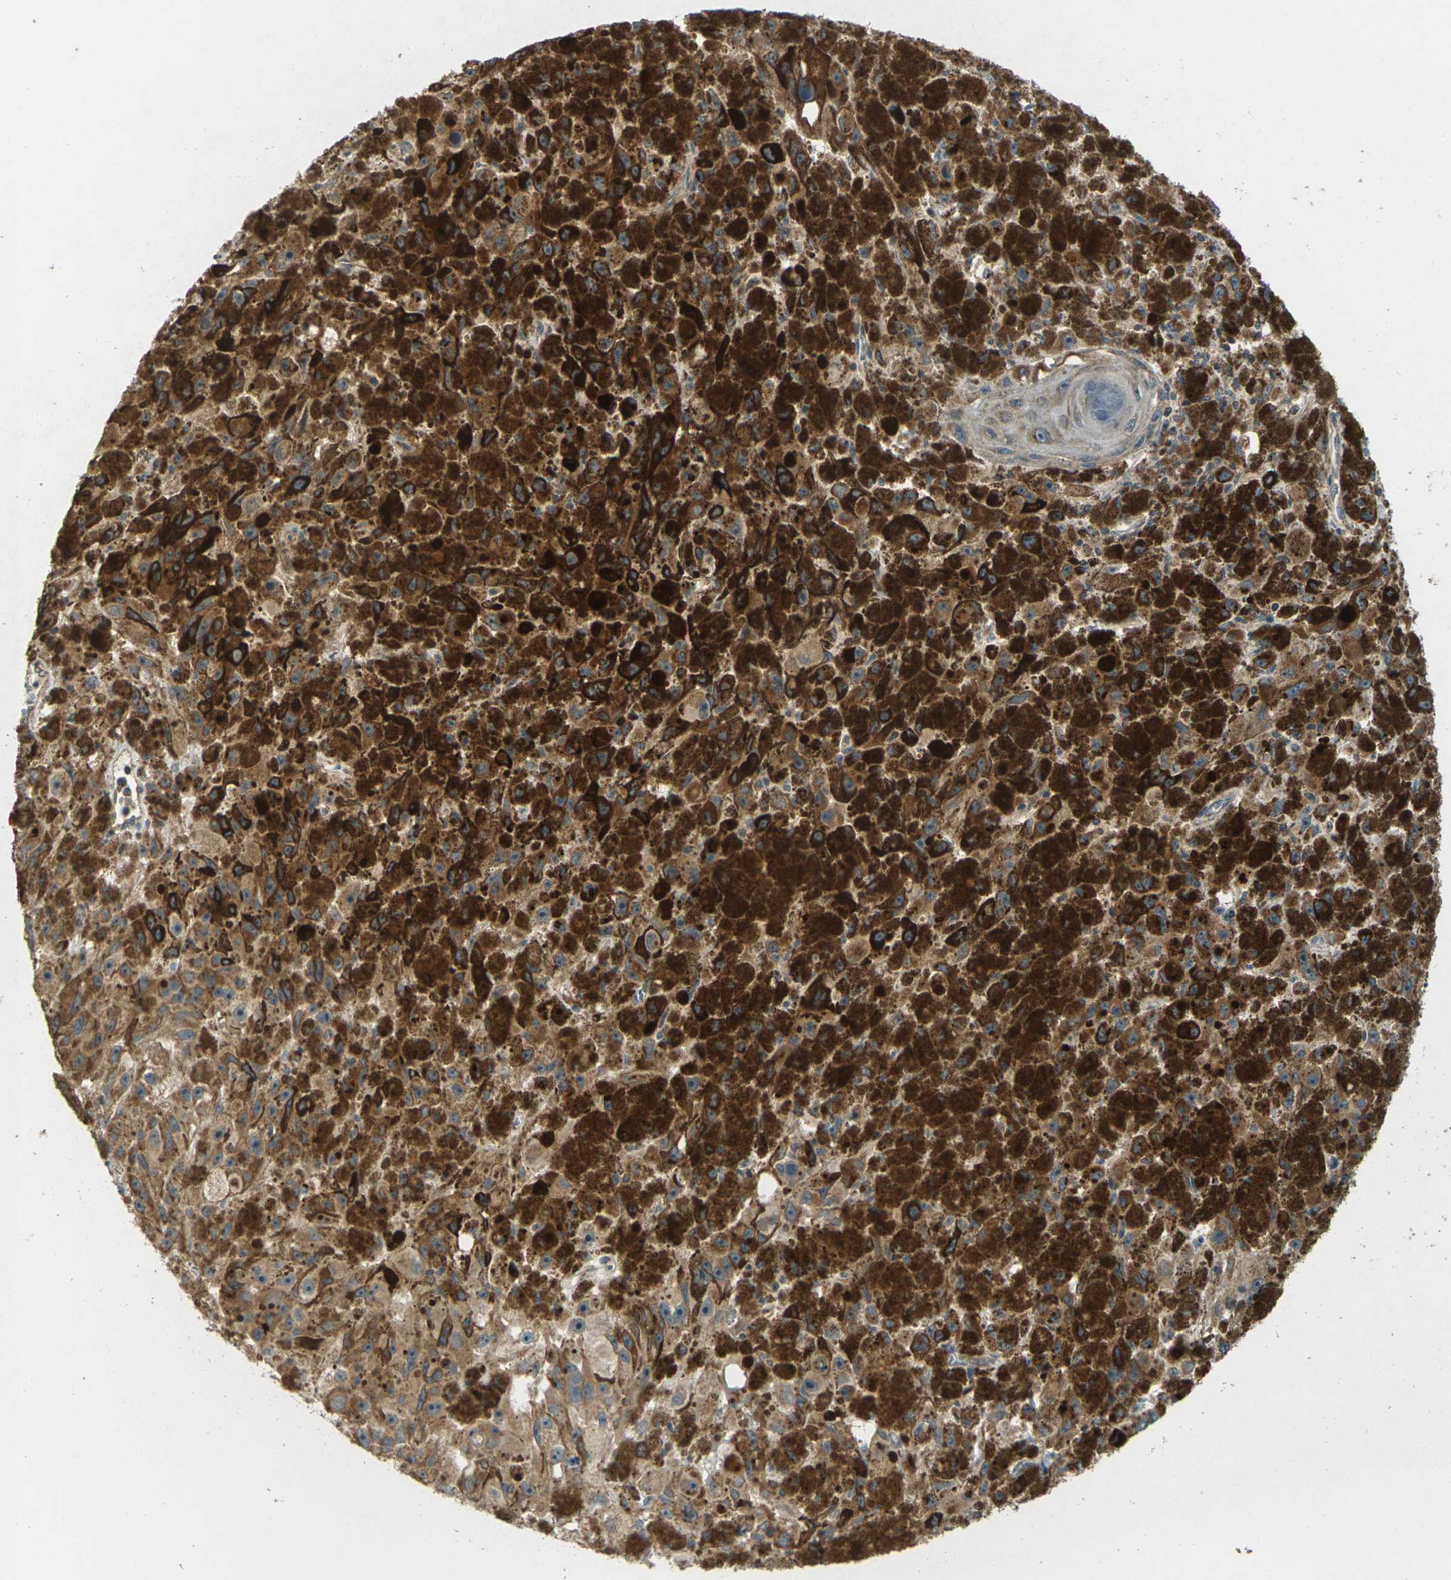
{"staining": {"intensity": "moderate", "quantity": ">75%", "location": "cytoplasmic/membranous"}, "tissue": "melanoma", "cell_type": "Tumor cells", "image_type": "cancer", "snomed": [{"axis": "morphology", "description": "Malignant melanoma, NOS"}, {"axis": "topography", "description": "Skin"}], "caption": "There is medium levels of moderate cytoplasmic/membranous expression in tumor cells of melanoma, as demonstrated by immunohistochemical staining (brown color).", "gene": "KSR1", "patient": {"sex": "female", "age": 104}}